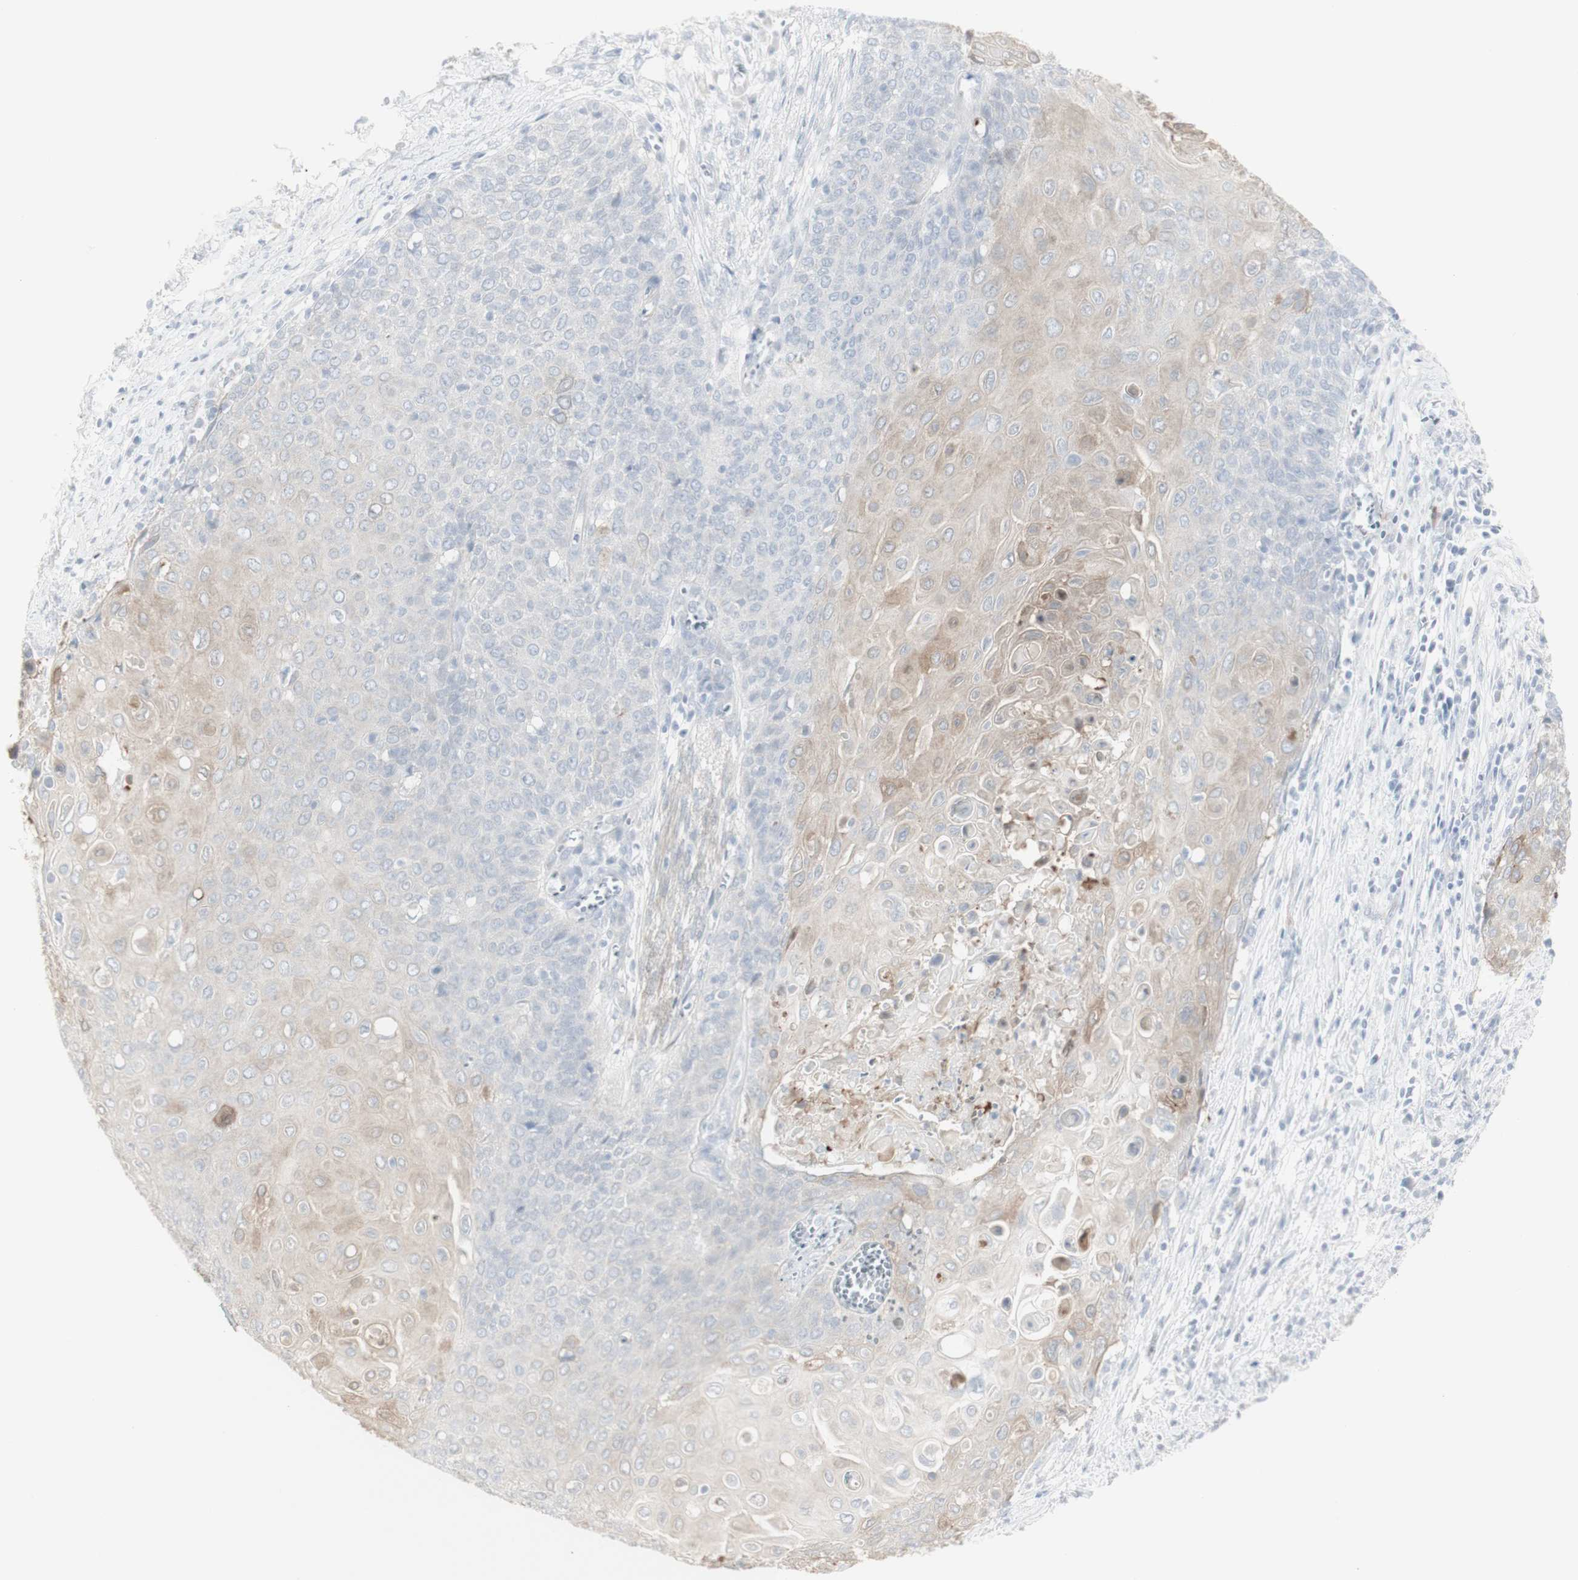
{"staining": {"intensity": "weak", "quantity": "25%-75%", "location": "cytoplasmic/membranous"}, "tissue": "cervical cancer", "cell_type": "Tumor cells", "image_type": "cancer", "snomed": [{"axis": "morphology", "description": "Squamous cell carcinoma, NOS"}, {"axis": "topography", "description": "Cervix"}], "caption": "IHC histopathology image of human cervical squamous cell carcinoma stained for a protein (brown), which shows low levels of weak cytoplasmic/membranous staining in approximately 25%-75% of tumor cells.", "gene": "ENSG00000198211", "patient": {"sex": "female", "age": 39}}